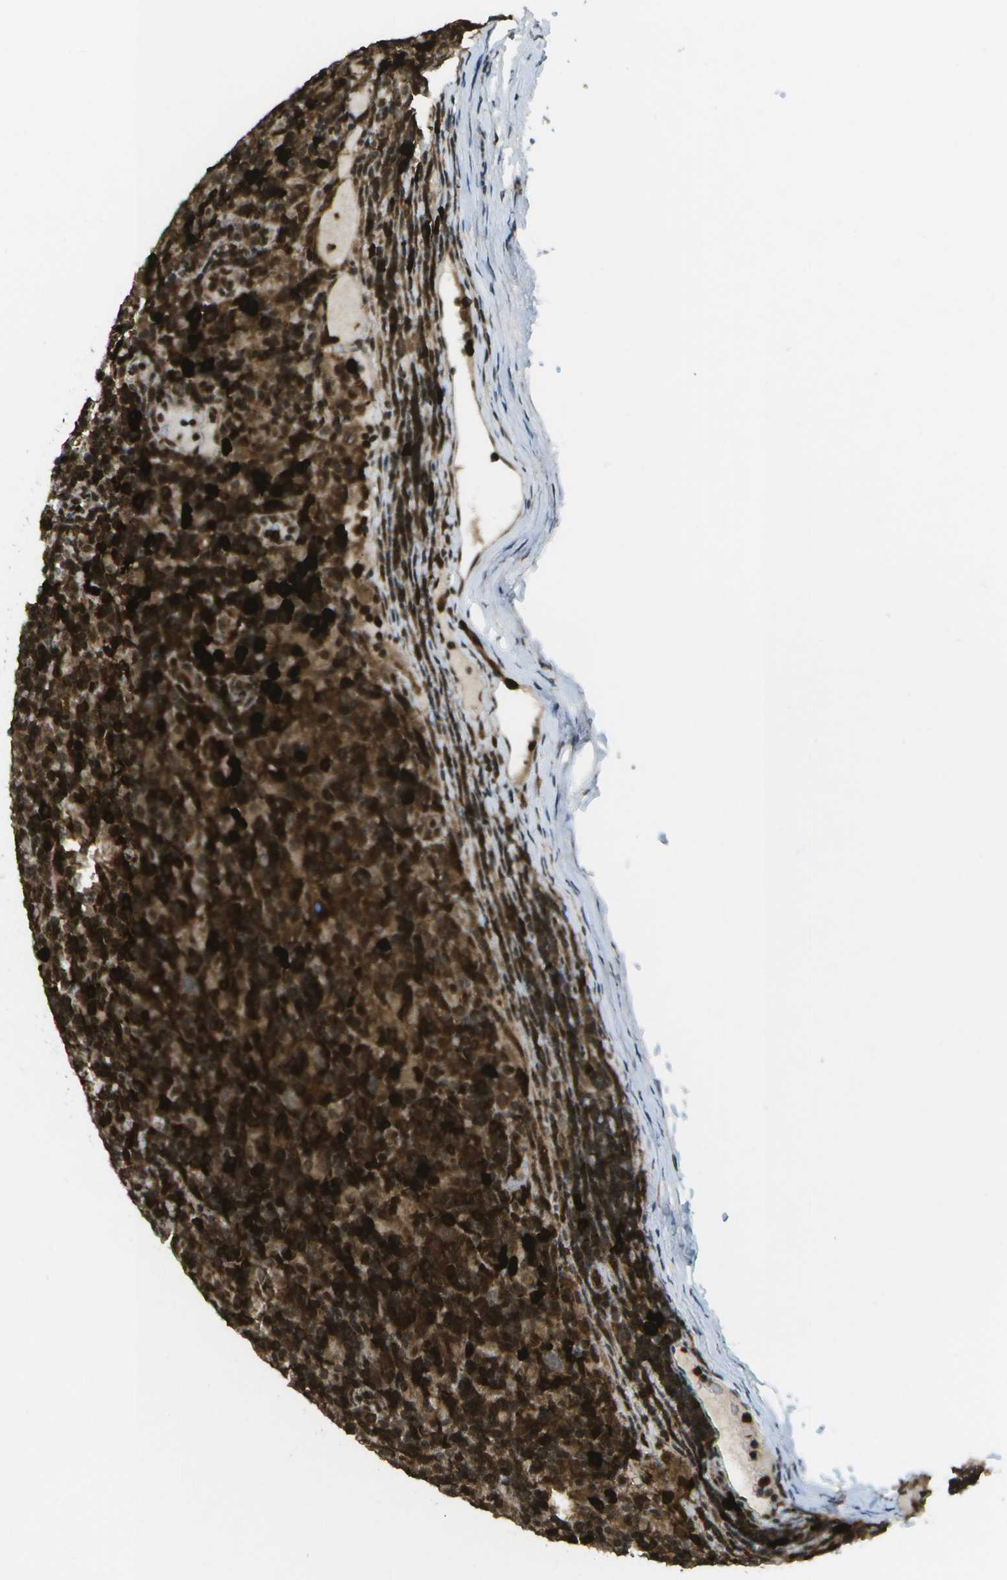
{"staining": {"intensity": "strong", "quantity": ">75%", "location": "cytoplasmic/membranous"}, "tissue": "lymphoma", "cell_type": "Tumor cells", "image_type": "cancer", "snomed": [{"axis": "morphology", "description": "Hodgkin's disease, NOS"}, {"axis": "topography", "description": "Lymph node"}], "caption": "Immunohistochemistry (IHC) image of neoplastic tissue: human Hodgkin's disease stained using immunohistochemistry (IHC) reveals high levels of strong protein expression localized specifically in the cytoplasmic/membranous of tumor cells, appearing as a cytoplasmic/membranous brown color.", "gene": "IRF7", "patient": {"sex": "male", "age": 70}}